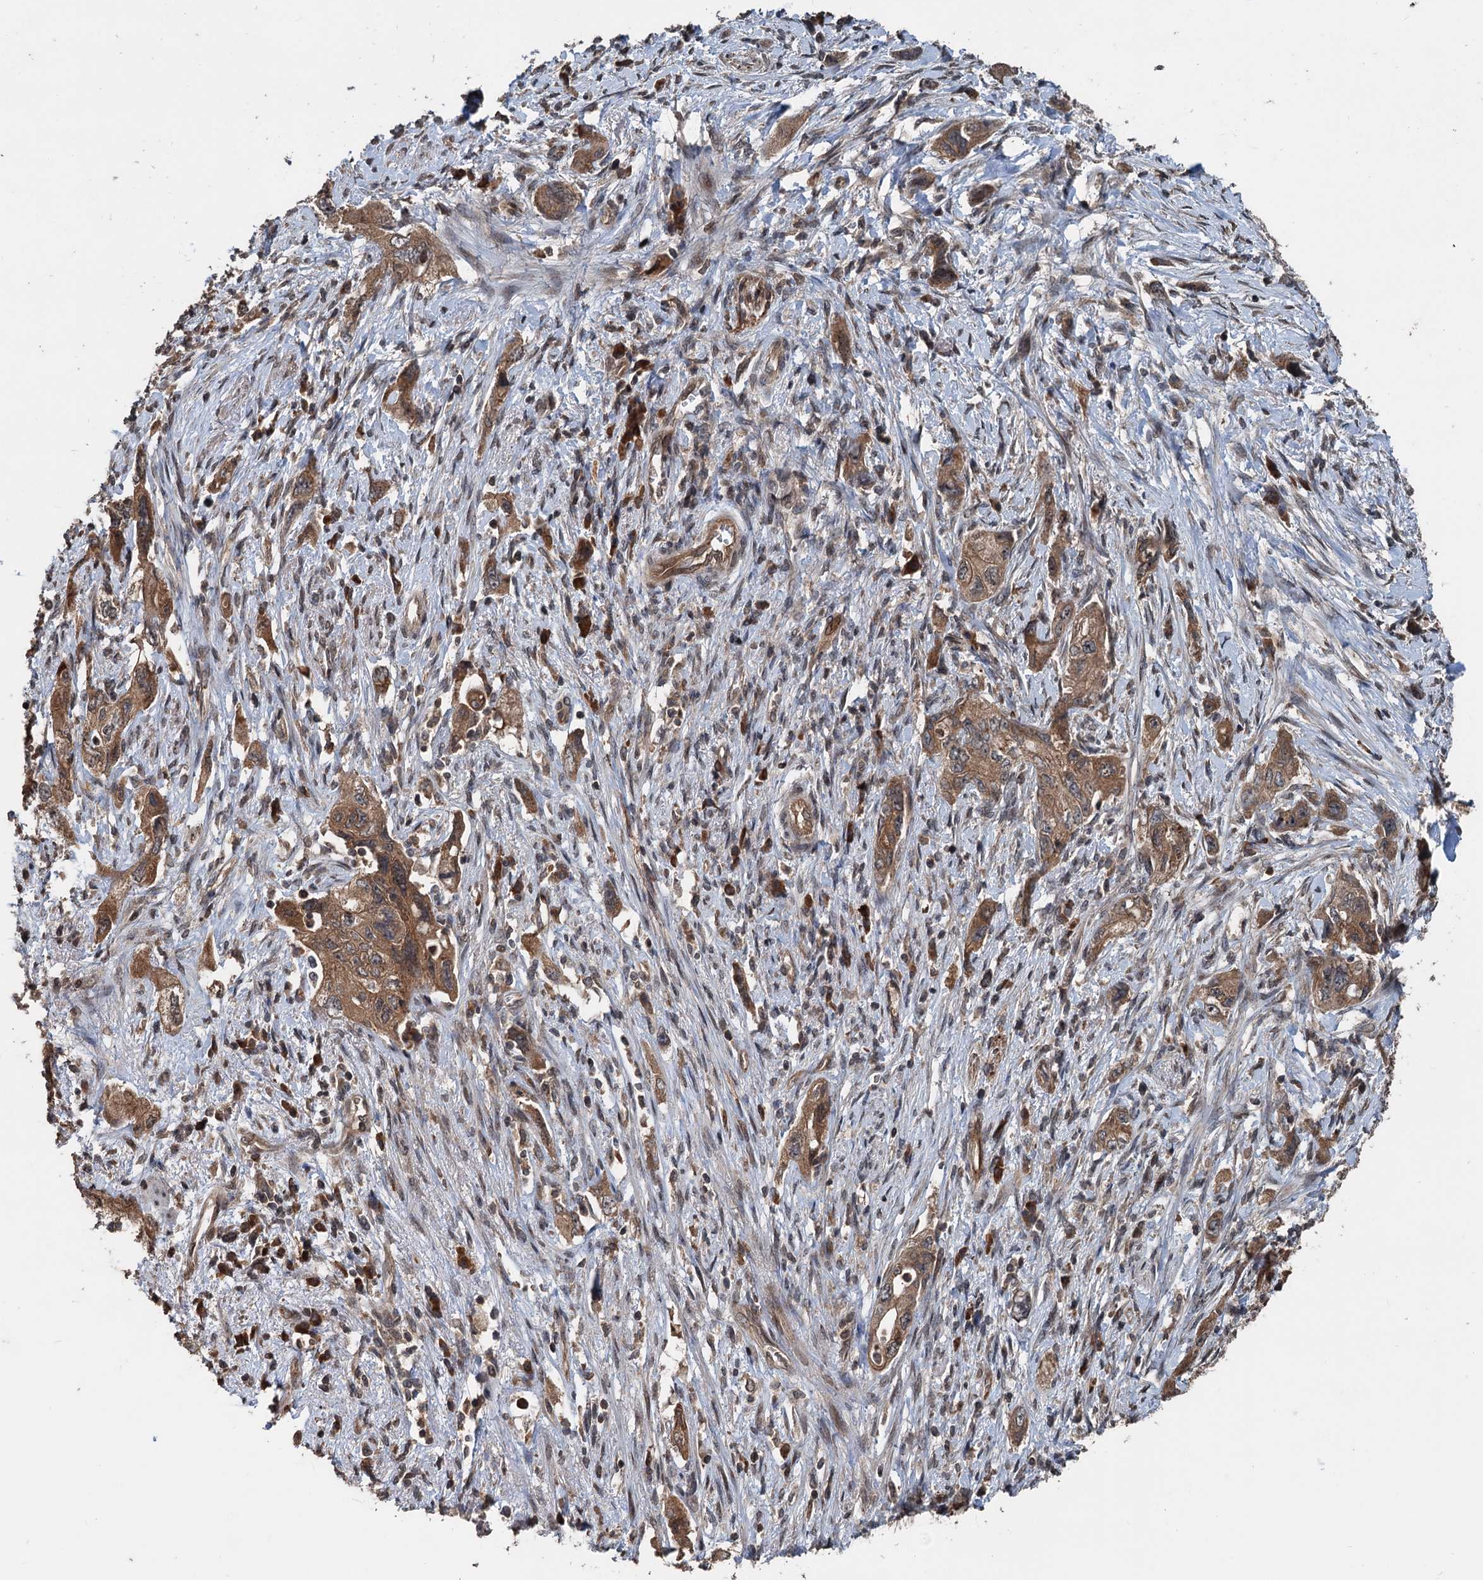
{"staining": {"intensity": "moderate", "quantity": ">75%", "location": "cytoplasmic/membranous"}, "tissue": "pancreatic cancer", "cell_type": "Tumor cells", "image_type": "cancer", "snomed": [{"axis": "morphology", "description": "Adenocarcinoma, NOS"}, {"axis": "topography", "description": "Pancreas"}], "caption": "The micrograph shows a brown stain indicating the presence of a protein in the cytoplasmic/membranous of tumor cells in pancreatic adenocarcinoma.", "gene": "N4BP2L2", "patient": {"sex": "female", "age": 73}}